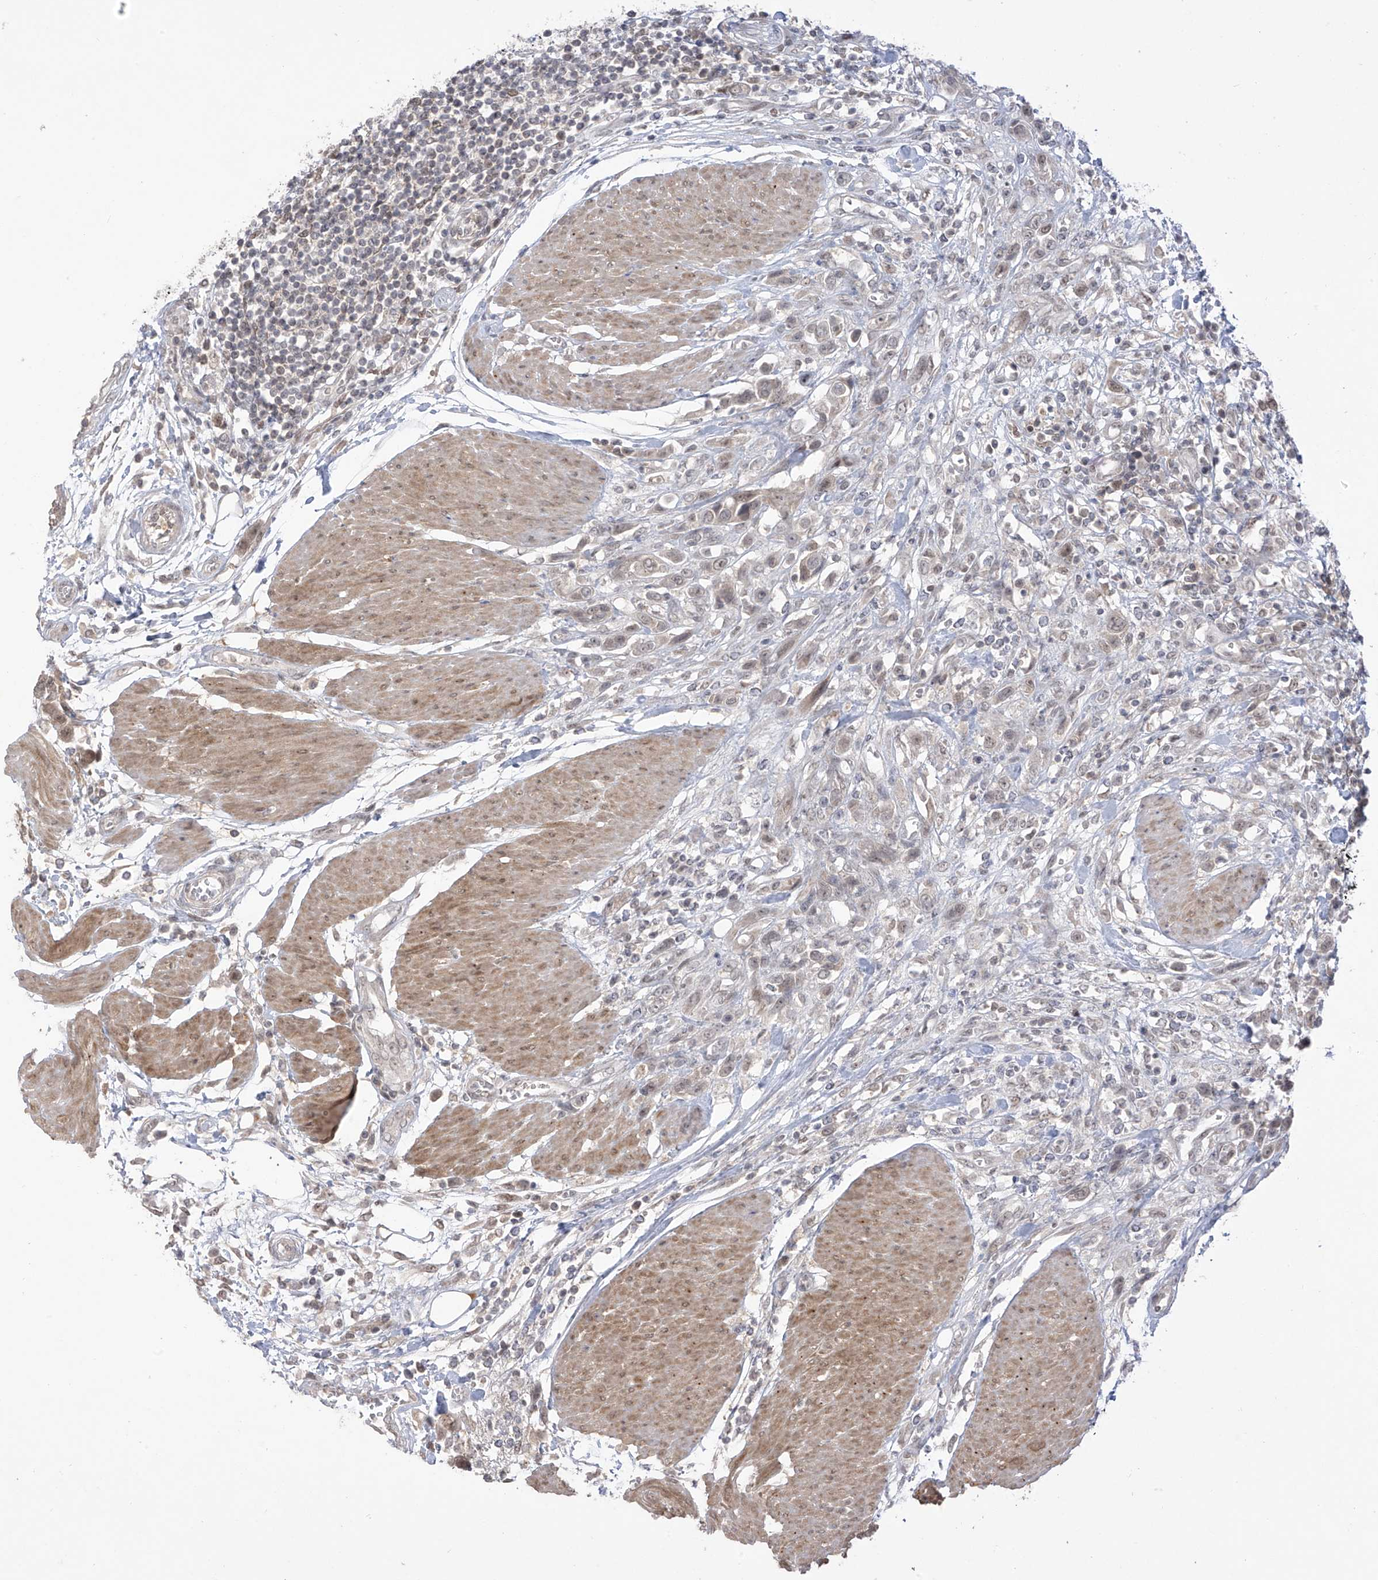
{"staining": {"intensity": "weak", "quantity": ">75%", "location": "nuclear"}, "tissue": "urothelial cancer", "cell_type": "Tumor cells", "image_type": "cancer", "snomed": [{"axis": "morphology", "description": "Urothelial carcinoma, High grade"}, {"axis": "topography", "description": "Urinary bladder"}], "caption": "DAB (3,3'-diaminobenzidine) immunohistochemical staining of human urothelial carcinoma (high-grade) exhibits weak nuclear protein expression in about >75% of tumor cells.", "gene": "OGT", "patient": {"sex": "male", "age": 50}}